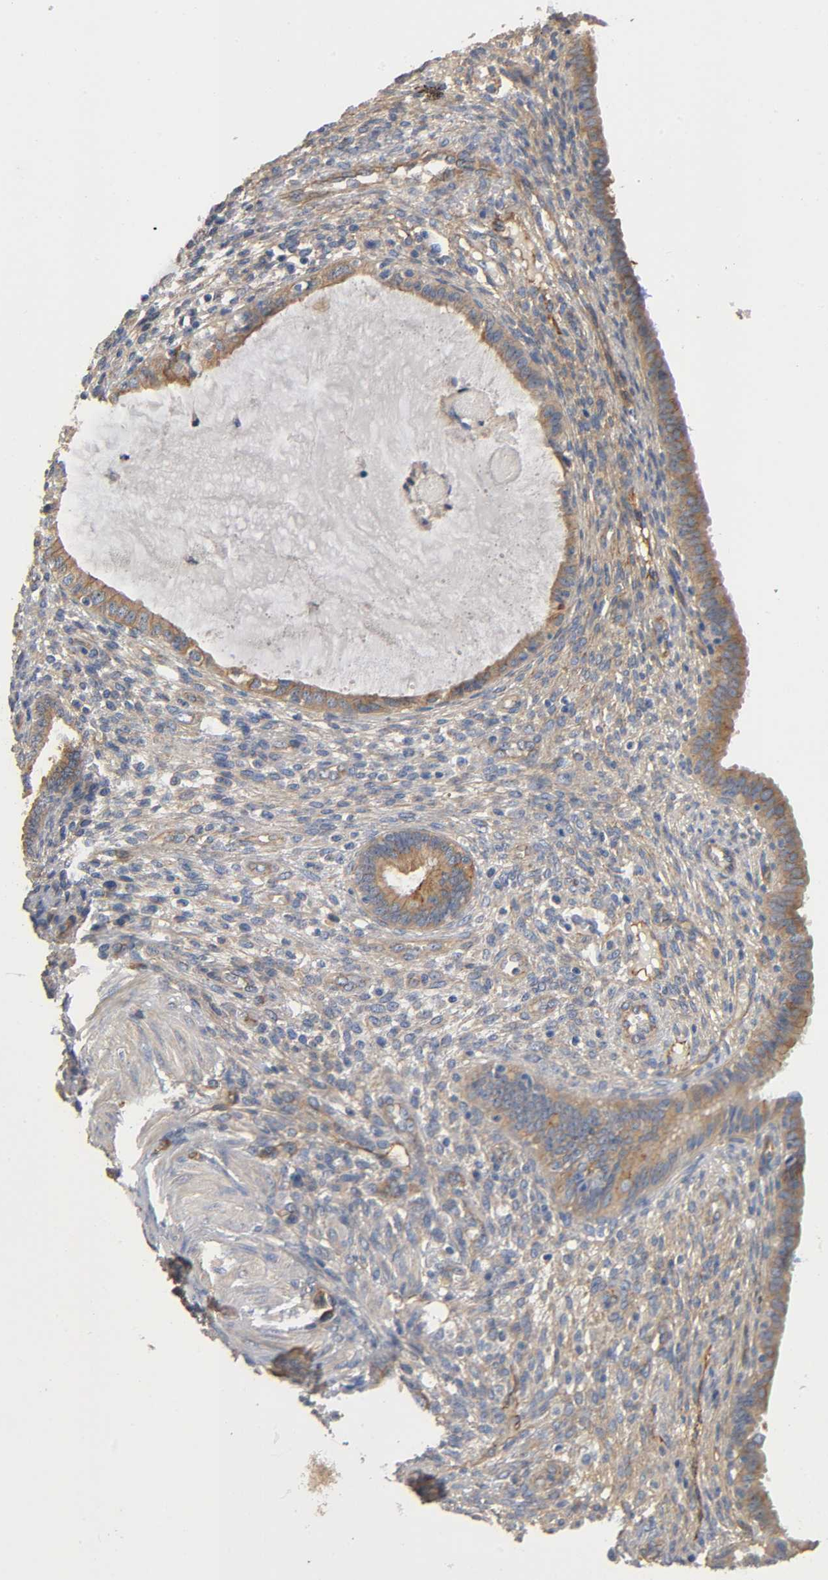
{"staining": {"intensity": "weak", "quantity": ">75%", "location": "cytoplasmic/membranous"}, "tissue": "endometrium", "cell_type": "Cells in endometrial stroma", "image_type": "normal", "snomed": [{"axis": "morphology", "description": "Normal tissue, NOS"}, {"axis": "topography", "description": "Endometrium"}], "caption": "DAB immunohistochemical staining of unremarkable human endometrium exhibits weak cytoplasmic/membranous protein expression in about >75% of cells in endometrial stroma.", "gene": "MARS1", "patient": {"sex": "female", "age": 72}}